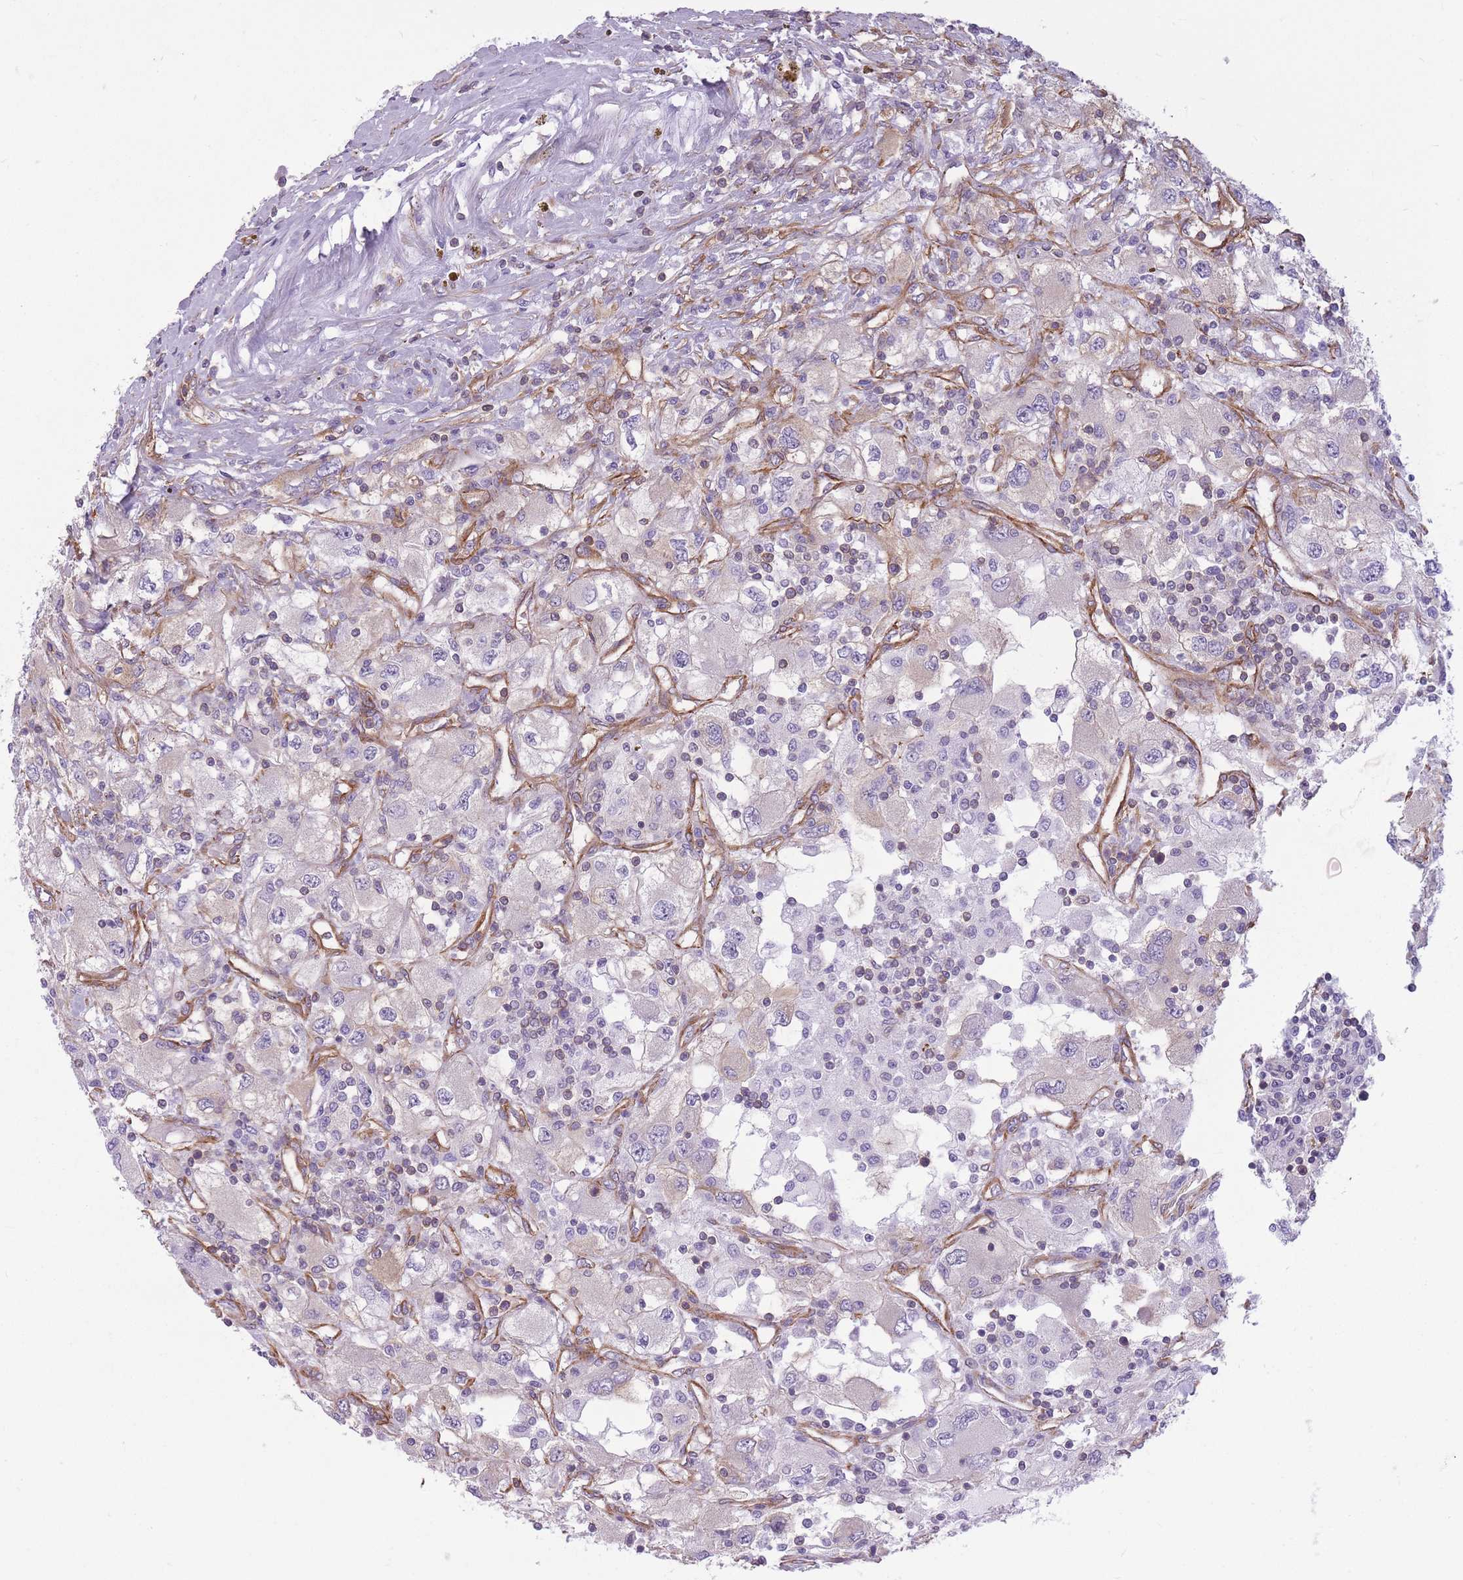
{"staining": {"intensity": "negative", "quantity": "none", "location": "none"}, "tissue": "renal cancer", "cell_type": "Tumor cells", "image_type": "cancer", "snomed": [{"axis": "morphology", "description": "Adenocarcinoma, NOS"}, {"axis": "topography", "description": "Kidney"}], "caption": "A high-resolution image shows immunohistochemistry (IHC) staining of adenocarcinoma (renal), which displays no significant staining in tumor cells.", "gene": "ADD1", "patient": {"sex": "female", "age": 67}}